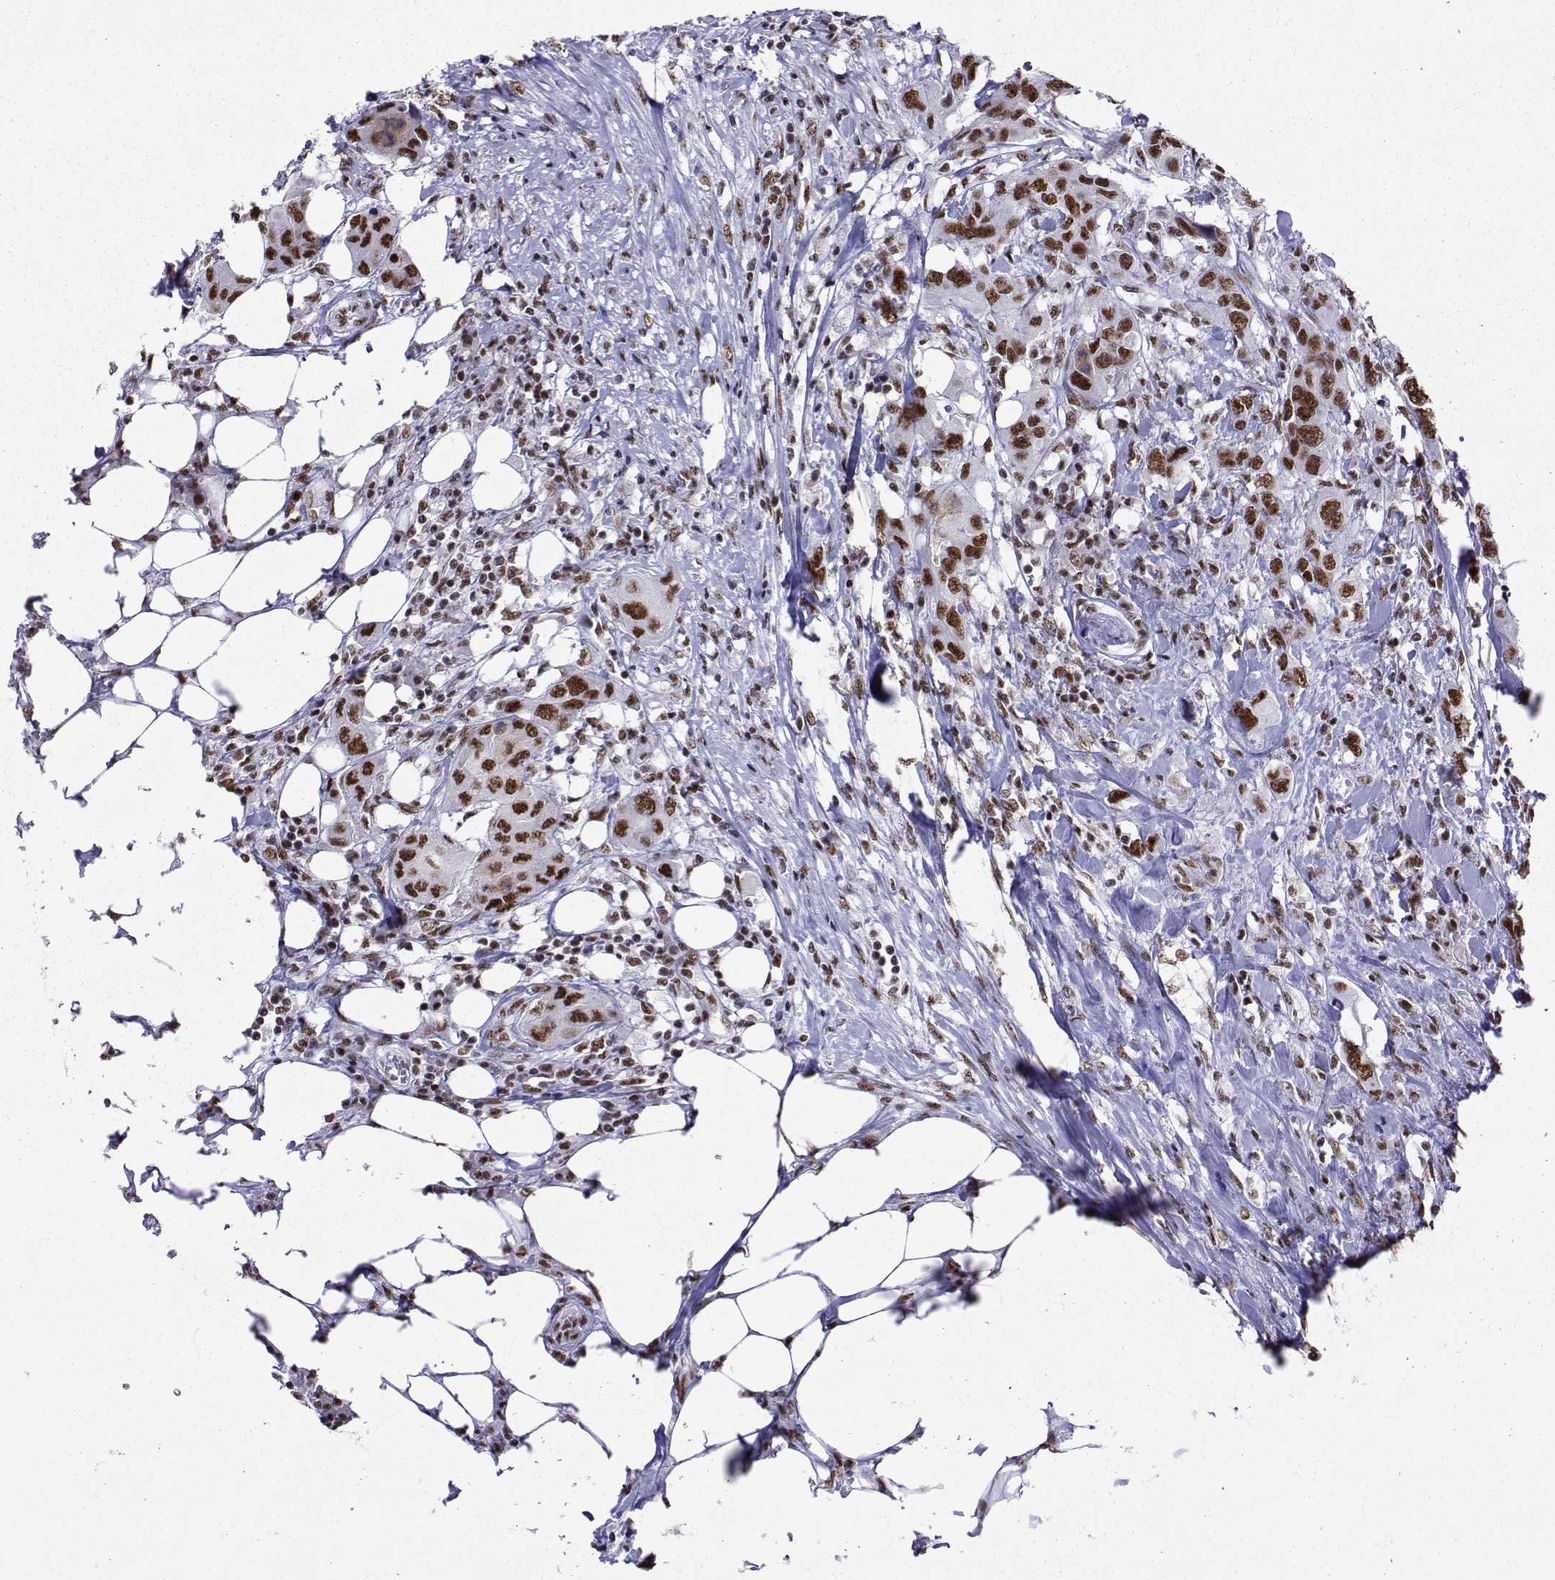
{"staining": {"intensity": "strong", "quantity": "25%-75%", "location": "nuclear"}, "tissue": "urothelial cancer", "cell_type": "Tumor cells", "image_type": "cancer", "snomed": [{"axis": "morphology", "description": "Urothelial carcinoma, NOS"}, {"axis": "morphology", "description": "Urothelial carcinoma, High grade"}, {"axis": "topography", "description": "Urinary bladder"}], "caption": "Brown immunohistochemical staining in urothelial cancer displays strong nuclear expression in approximately 25%-75% of tumor cells.", "gene": "SNRPB2", "patient": {"sex": "male", "age": 63}}